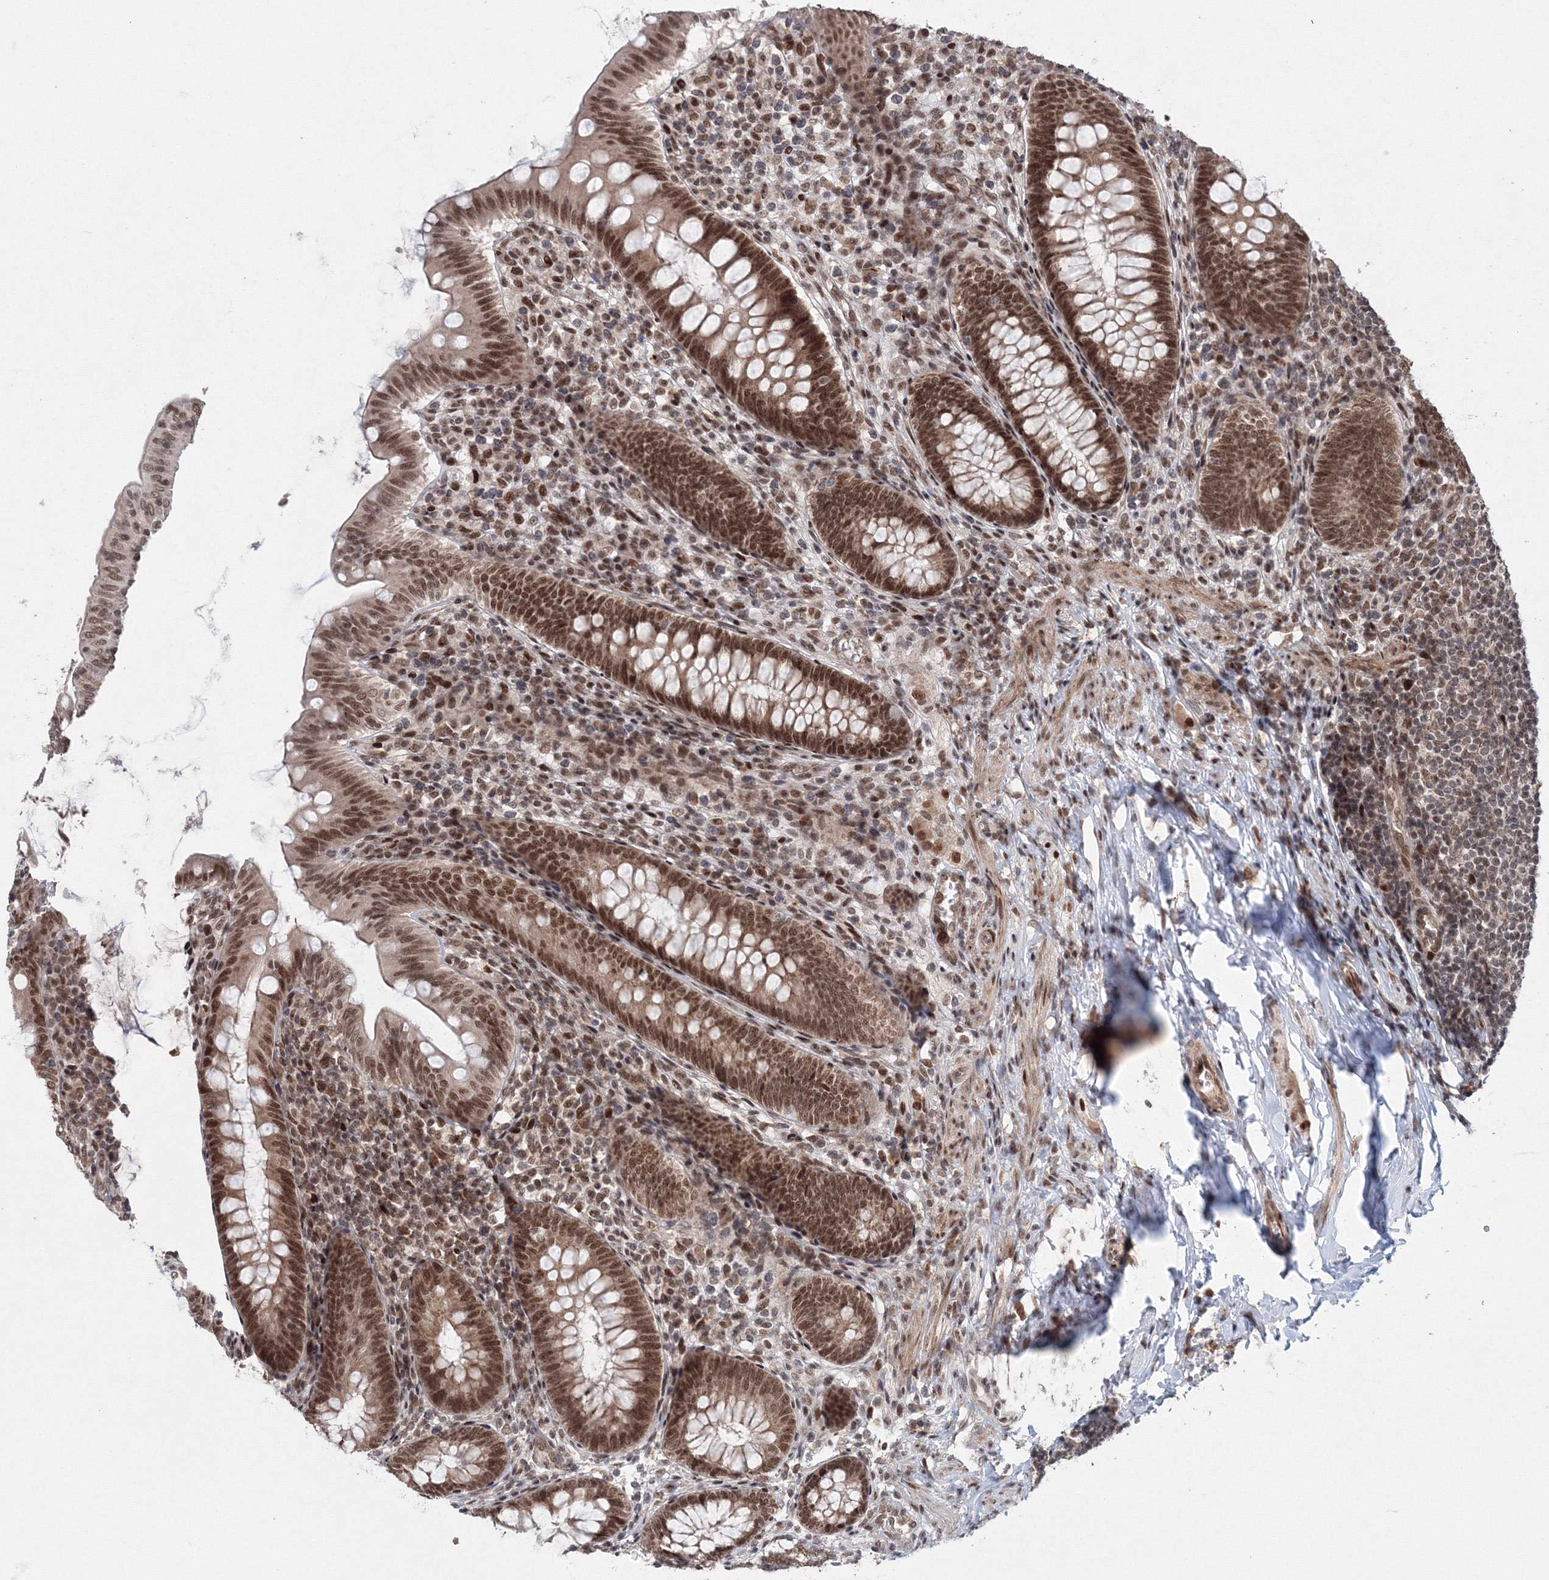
{"staining": {"intensity": "moderate", "quantity": ">75%", "location": "nuclear"}, "tissue": "appendix", "cell_type": "Glandular cells", "image_type": "normal", "snomed": [{"axis": "morphology", "description": "Normal tissue, NOS"}, {"axis": "topography", "description": "Appendix"}], "caption": "A high-resolution image shows immunohistochemistry (IHC) staining of unremarkable appendix, which reveals moderate nuclear positivity in about >75% of glandular cells. (DAB = brown stain, brightfield microscopy at high magnification).", "gene": "NOA1", "patient": {"sex": "male", "age": 14}}